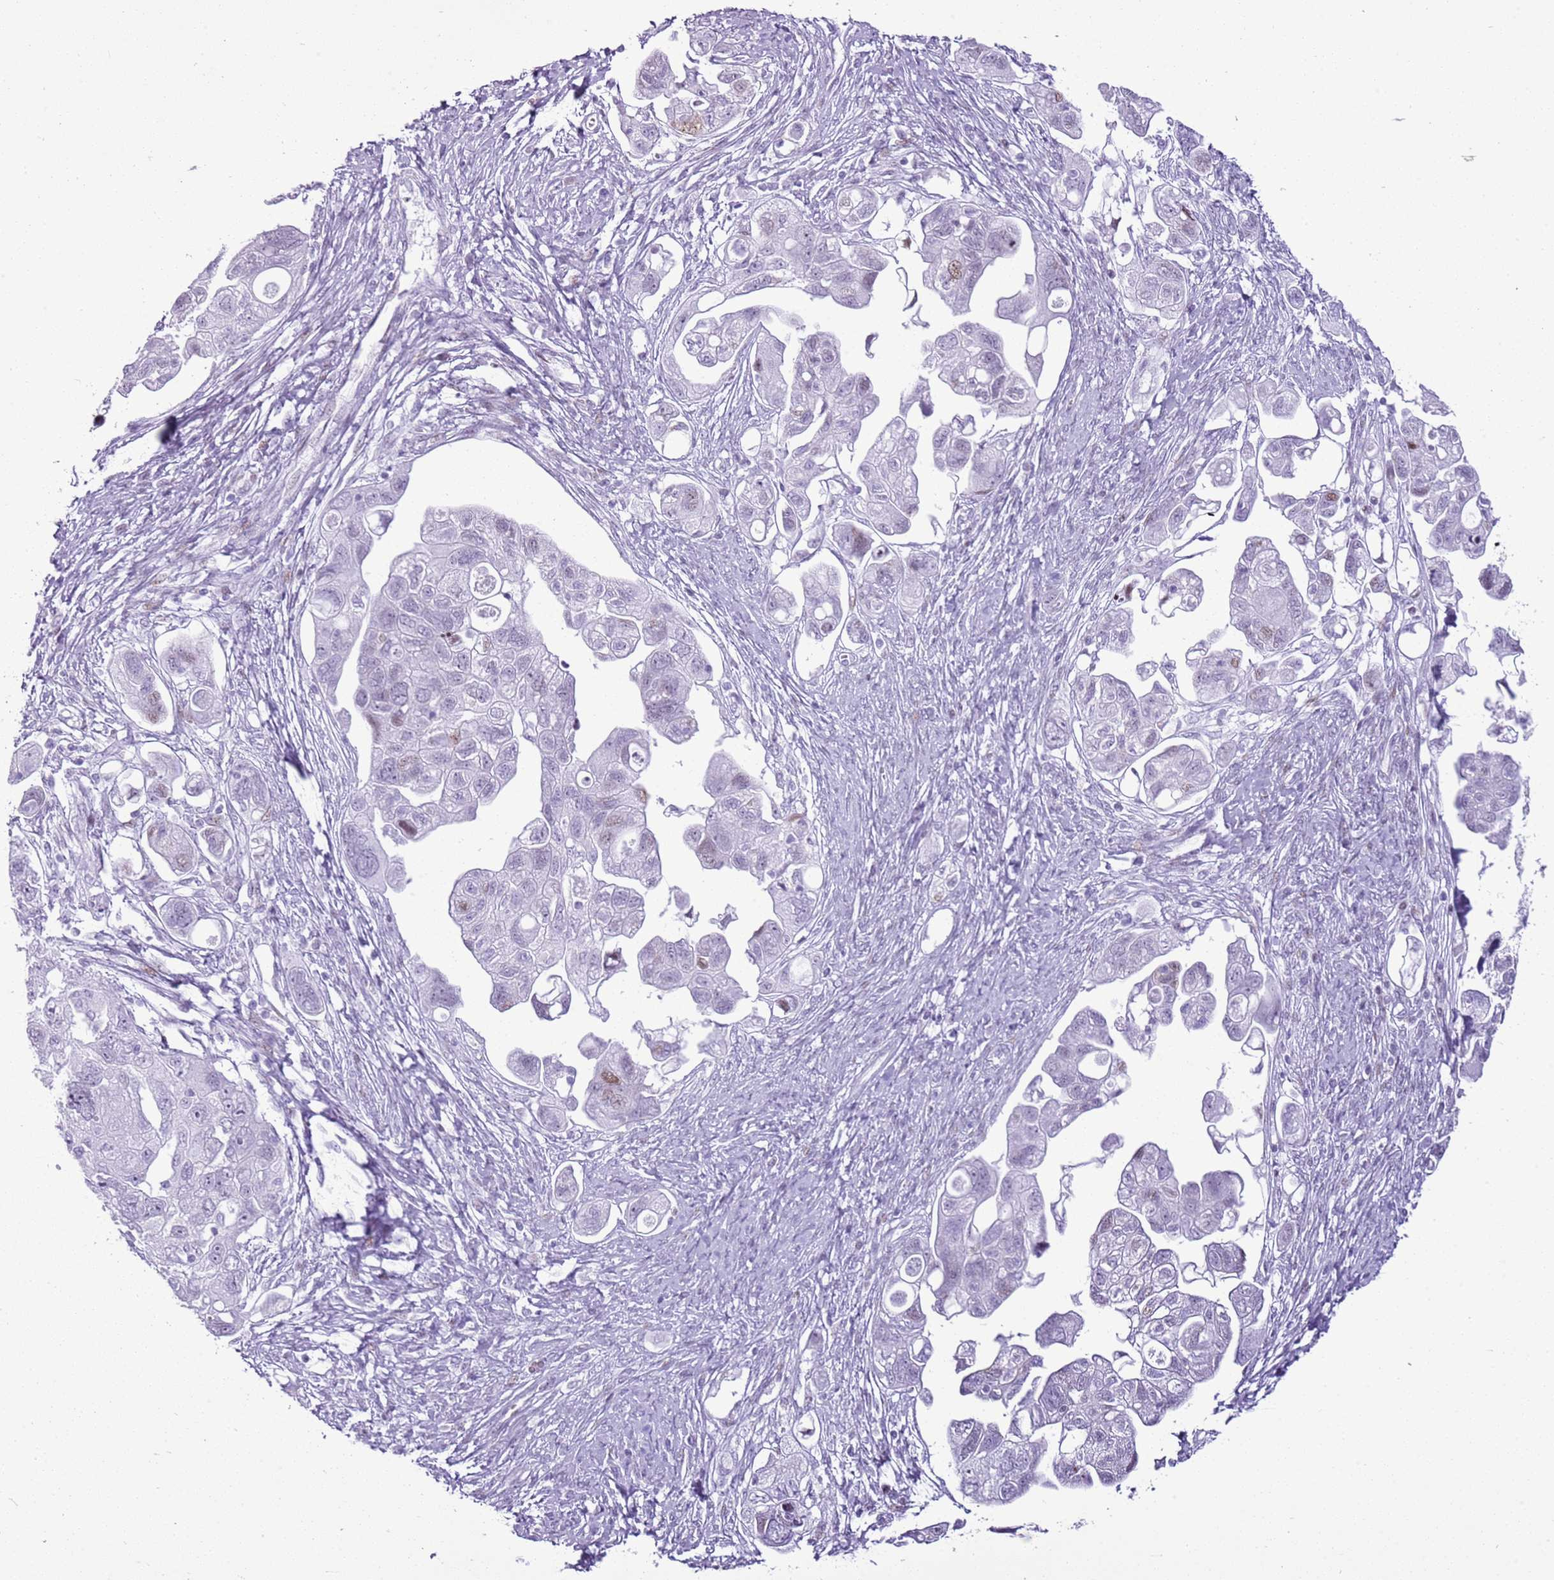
{"staining": {"intensity": "weak", "quantity": "<25%", "location": "nuclear"}, "tissue": "ovarian cancer", "cell_type": "Tumor cells", "image_type": "cancer", "snomed": [{"axis": "morphology", "description": "Carcinoma, NOS"}, {"axis": "morphology", "description": "Cystadenocarcinoma, serous, NOS"}, {"axis": "topography", "description": "Ovary"}], "caption": "DAB (3,3'-diaminobenzidine) immunohistochemical staining of ovarian cancer reveals no significant positivity in tumor cells.", "gene": "ASIP", "patient": {"sex": "female", "age": 69}}